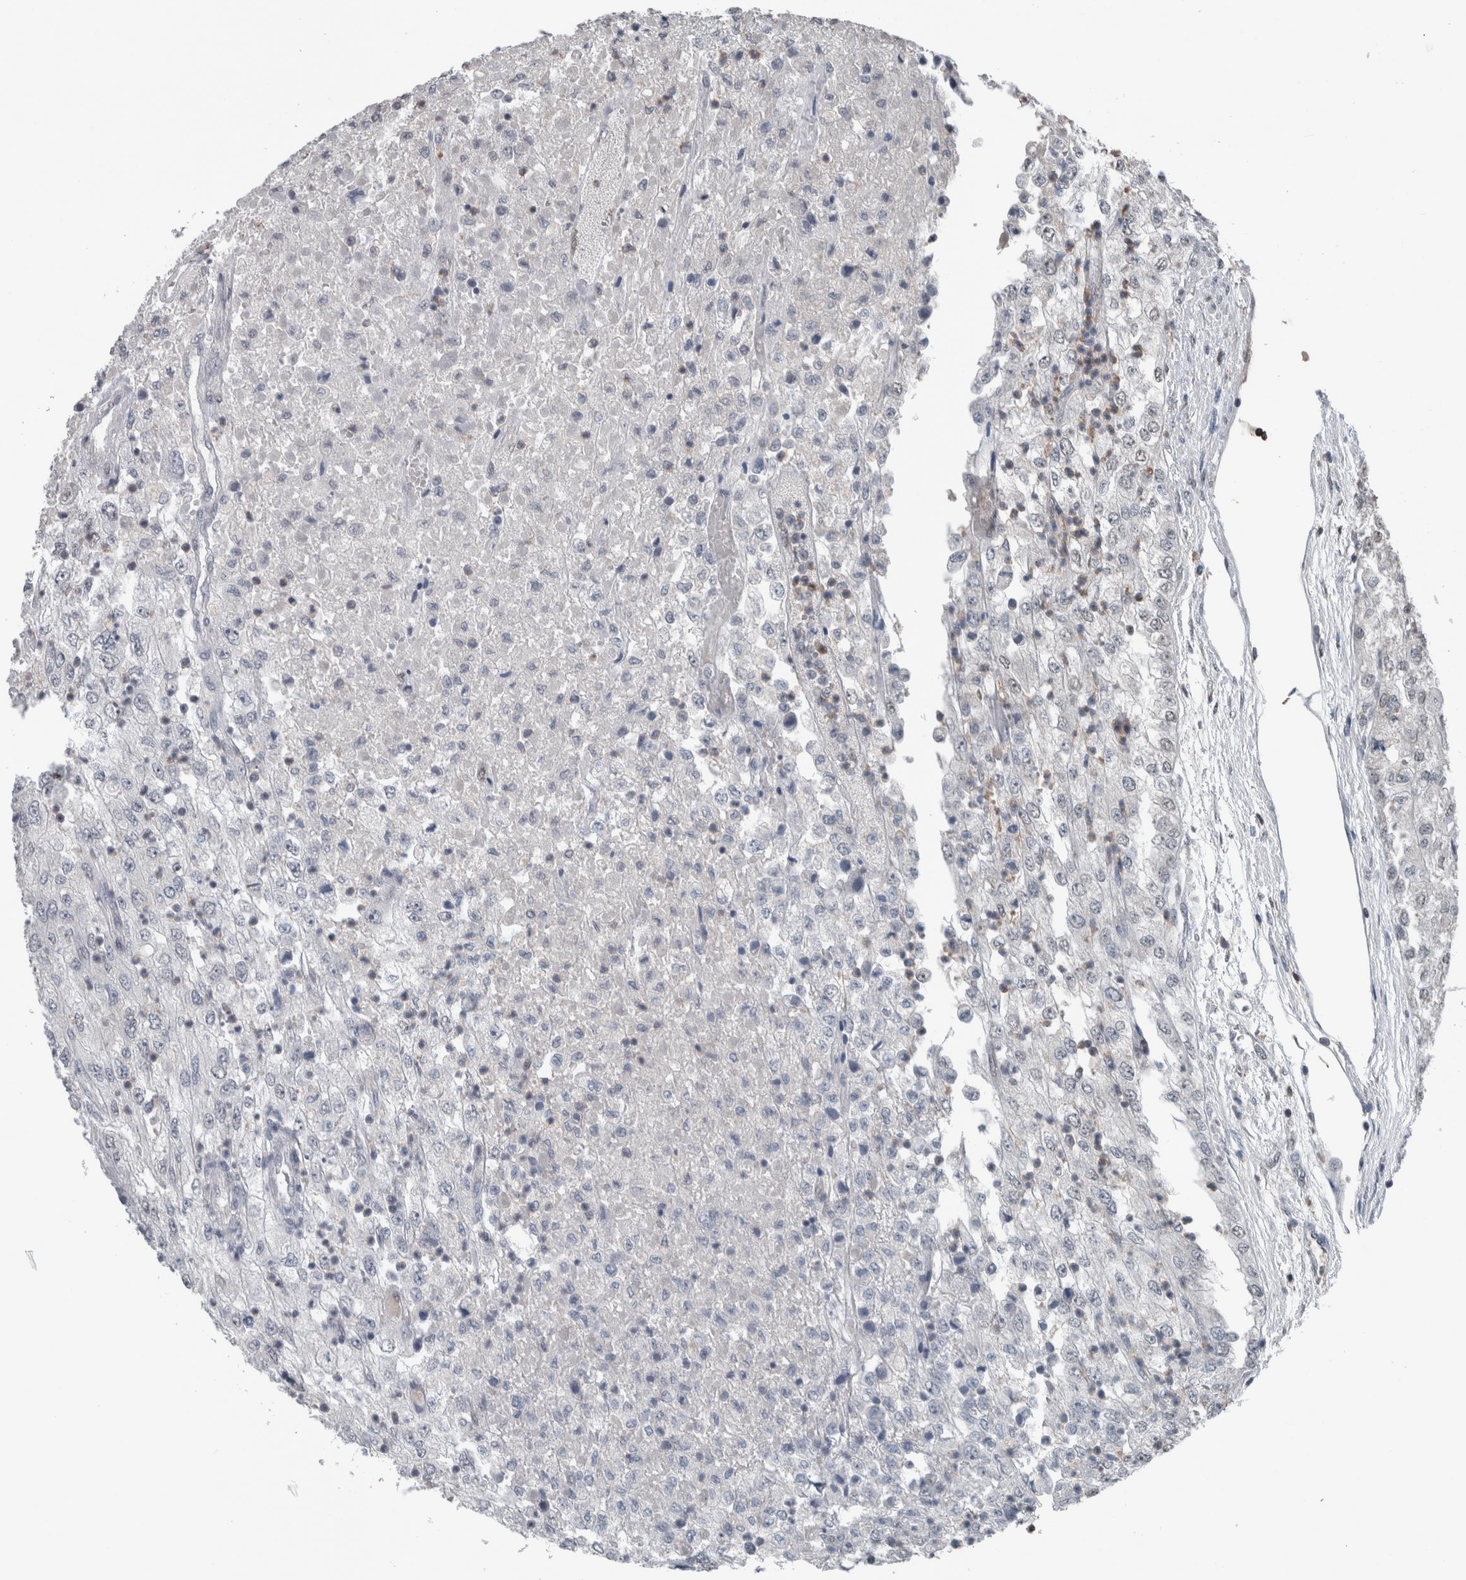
{"staining": {"intensity": "negative", "quantity": "none", "location": "none"}, "tissue": "renal cancer", "cell_type": "Tumor cells", "image_type": "cancer", "snomed": [{"axis": "morphology", "description": "Adenocarcinoma, NOS"}, {"axis": "topography", "description": "Kidney"}], "caption": "This is an immunohistochemistry micrograph of renal cancer (adenocarcinoma). There is no positivity in tumor cells.", "gene": "MAFF", "patient": {"sex": "female", "age": 54}}